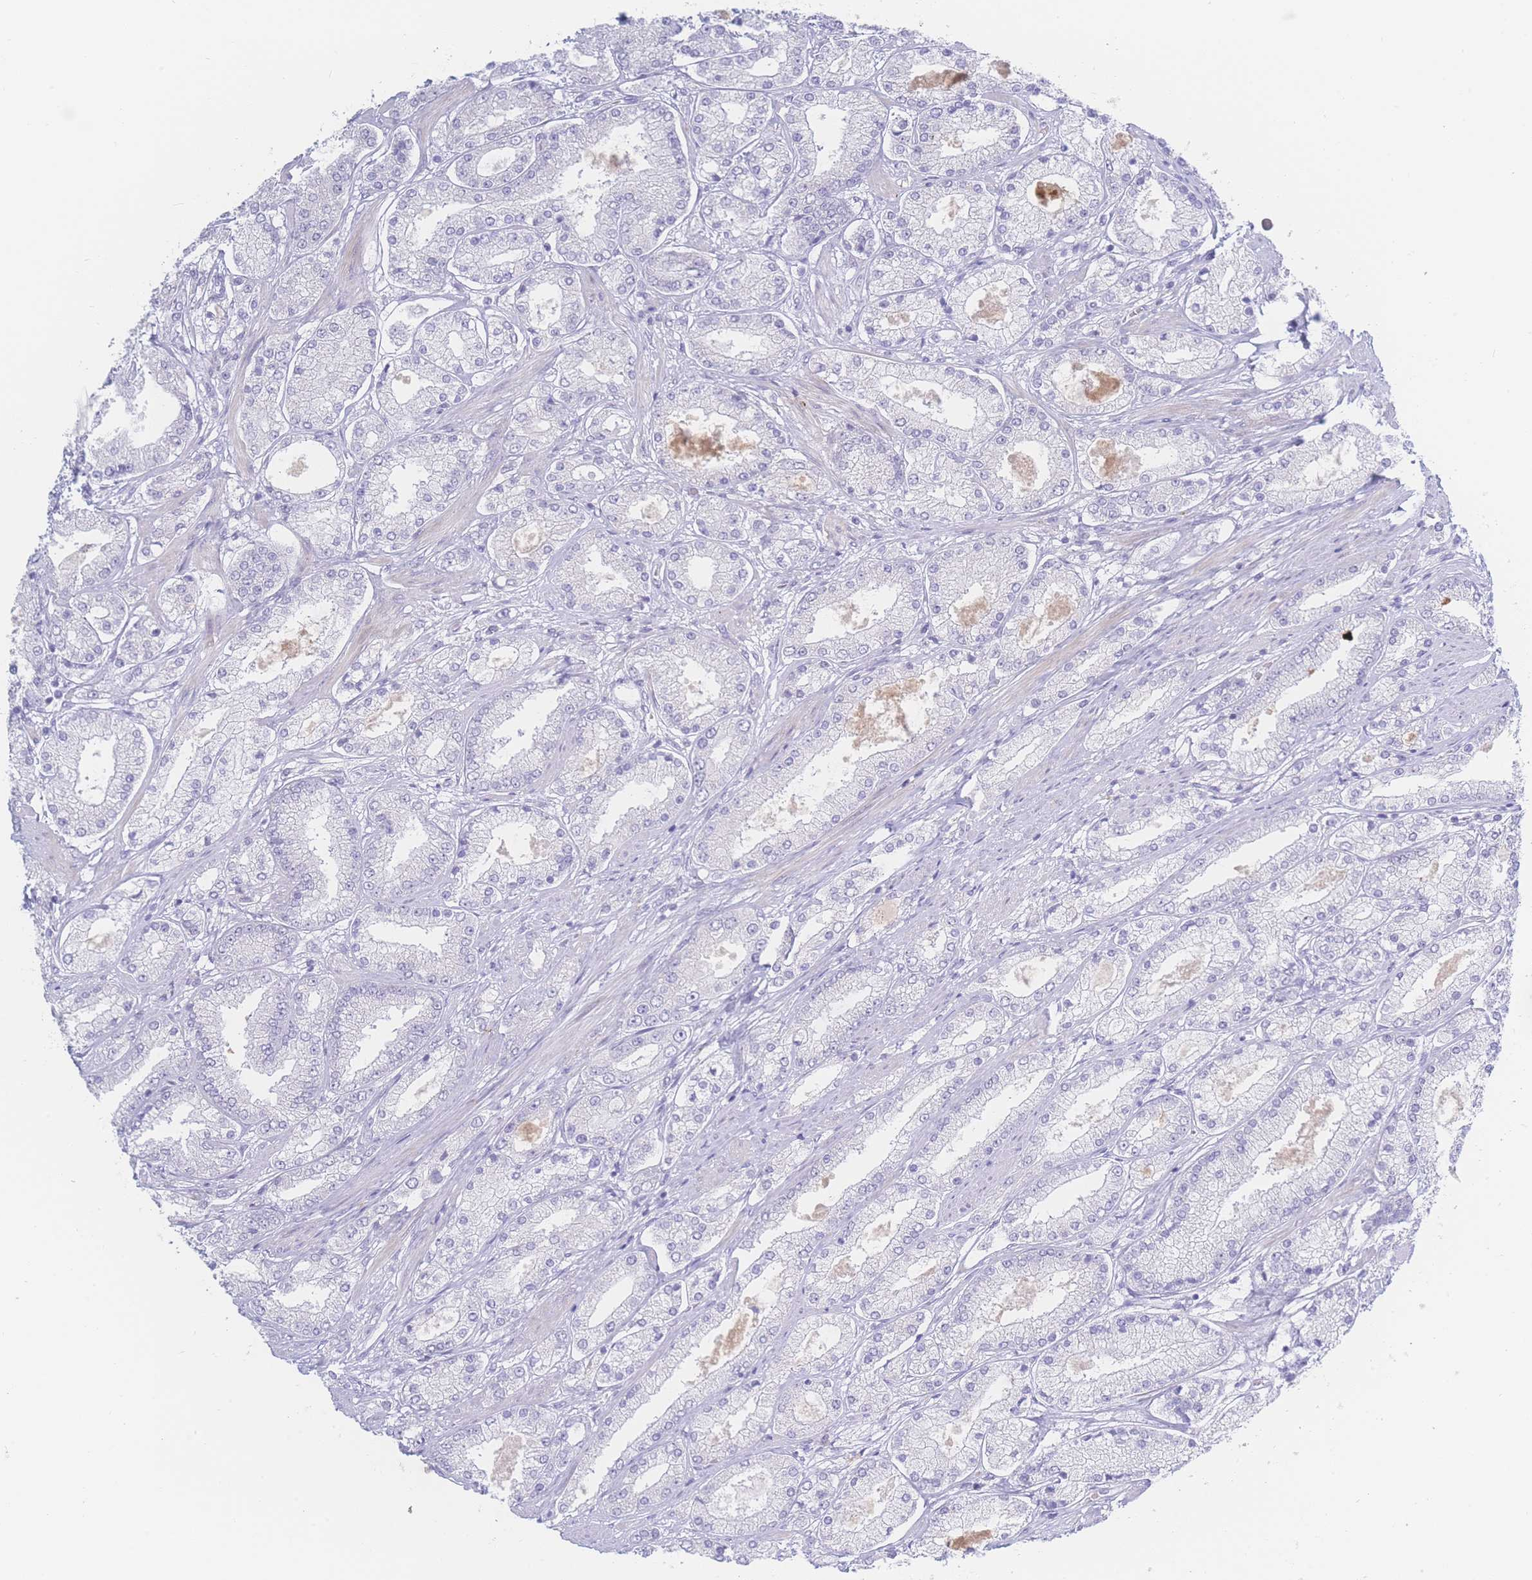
{"staining": {"intensity": "negative", "quantity": "none", "location": "none"}, "tissue": "prostate cancer", "cell_type": "Tumor cells", "image_type": "cancer", "snomed": [{"axis": "morphology", "description": "Adenocarcinoma, High grade"}, {"axis": "topography", "description": "Prostate"}], "caption": "IHC of human prostate high-grade adenocarcinoma reveals no expression in tumor cells.", "gene": "PRSS22", "patient": {"sex": "male", "age": 69}}